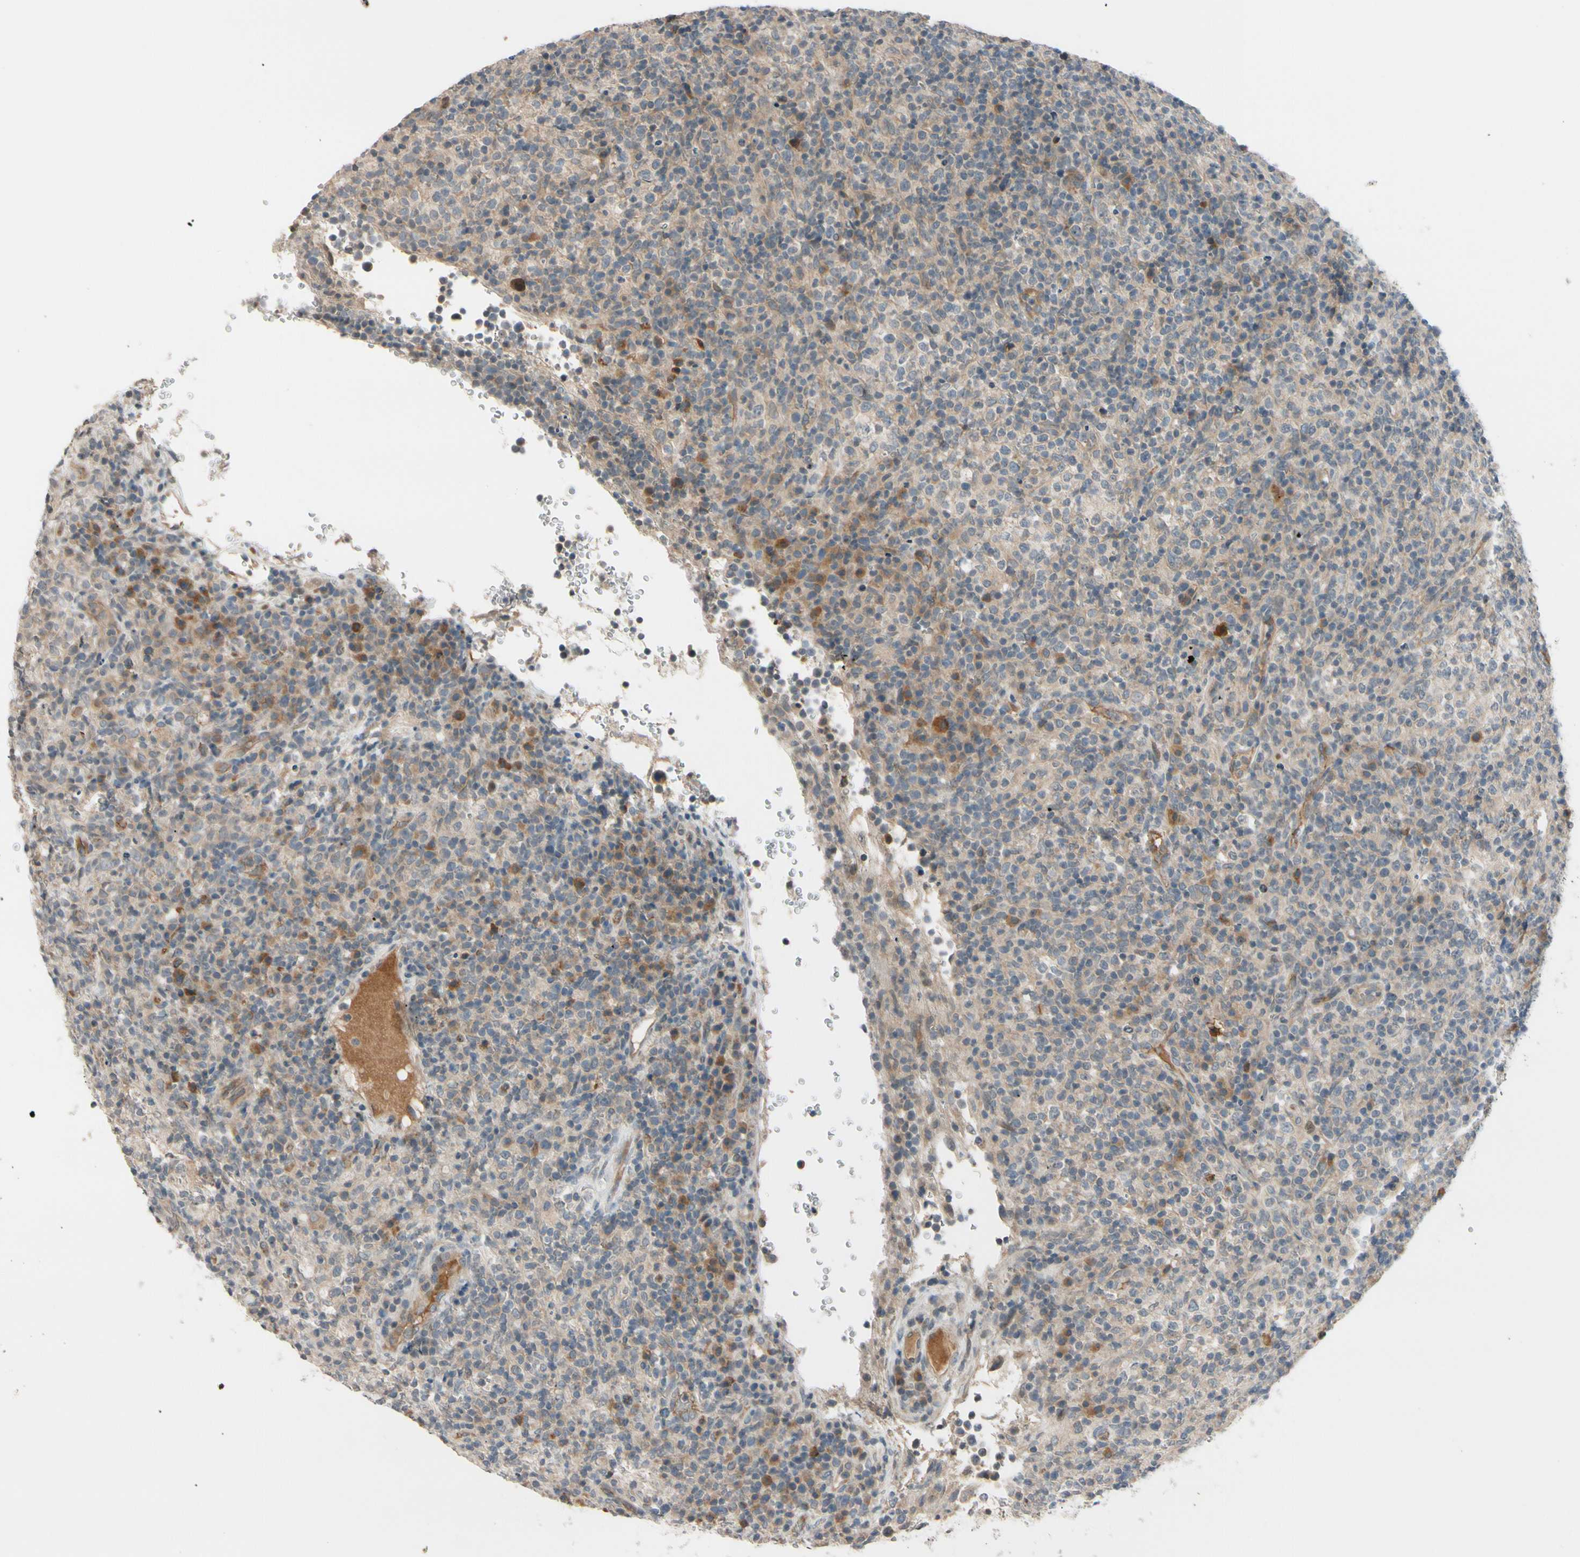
{"staining": {"intensity": "weak", "quantity": ">75%", "location": "cytoplasmic/membranous"}, "tissue": "lymphoma", "cell_type": "Tumor cells", "image_type": "cancer", "snomed": [{"axis": "morphology", "description": "Malignant lymphoma, non-Hodgkin's type, High grade"}, {"axis": "topography", "description": "Lymph node"}], "caption": "This histopathology image shows immunohistochemistry staining of human high-grade malignant lymphoma, non-Hodgkin's type, with low weak cytoplasmic/membranous expression in about >75% of tumor cells.", "gene": "FGF10", "patient": {"sex": "female", "age": 76}}